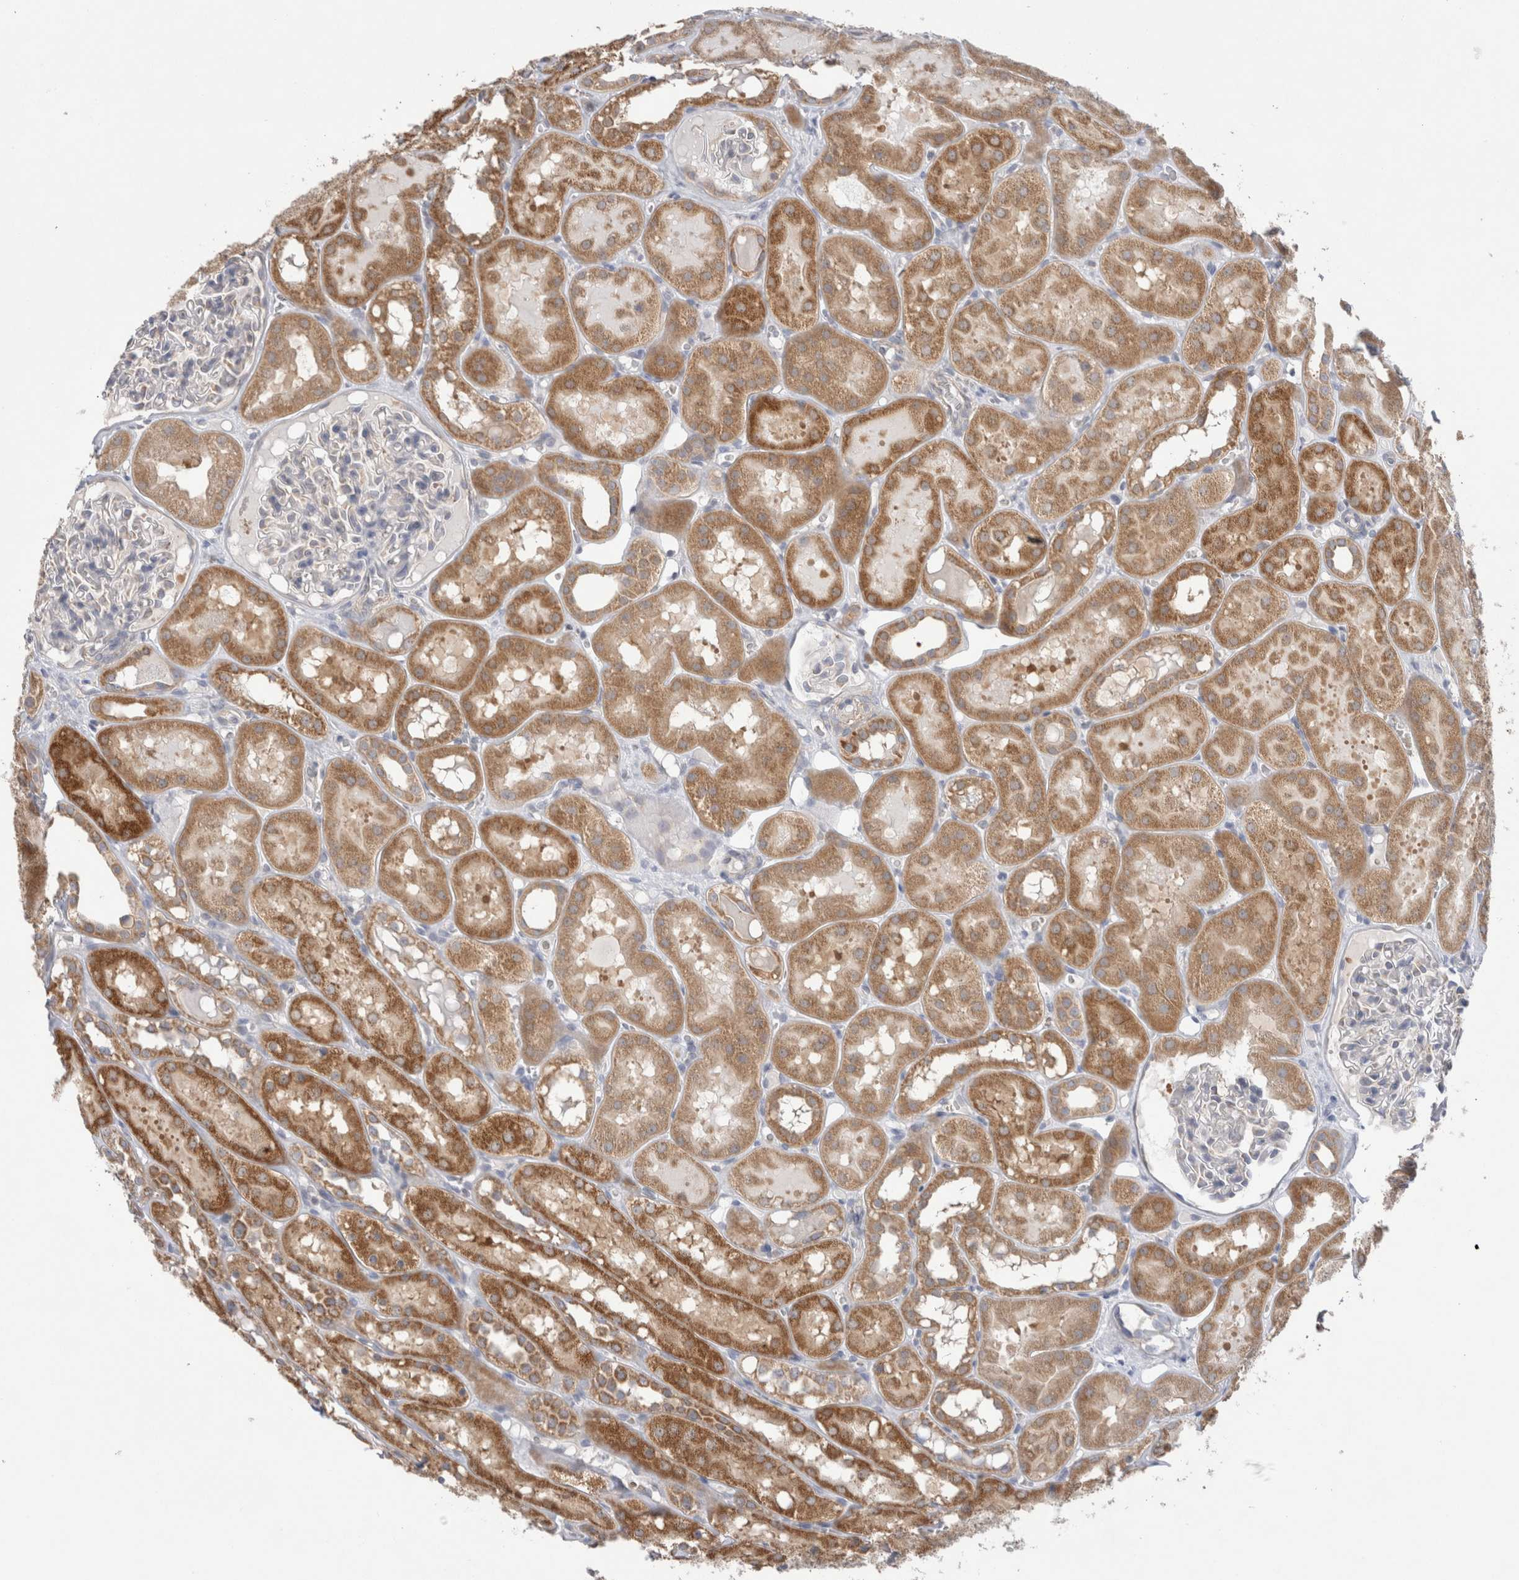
{"staining": {"intensity": "negative", "quantity": "none", "location": "none"}, "tissue": "kidney", "cell_type": "Cells in glomeruli", "image_type": "normal", "snomed": [{"axis": "morphology", "description": "Normal tissue, NOS"}, {"axis": "topography", "description": "Kidney"}, {"axis": "topography", "description": "Urinary bladder"}], "caption": "DAB (3,3'-diaminobenzidine) immunohistochemical staining of normal kidney demonstrates no significant staining in cells in glomeruli. Brightfield microscopy of immunohistochemistry (IHC) stained with DAB (3,3'-diaminobenzidine) (brown) and hematoxylin (blue), captured at high magnification.", "gene": "NDOR1", "patient": {"sex": "male", "age": 16}}